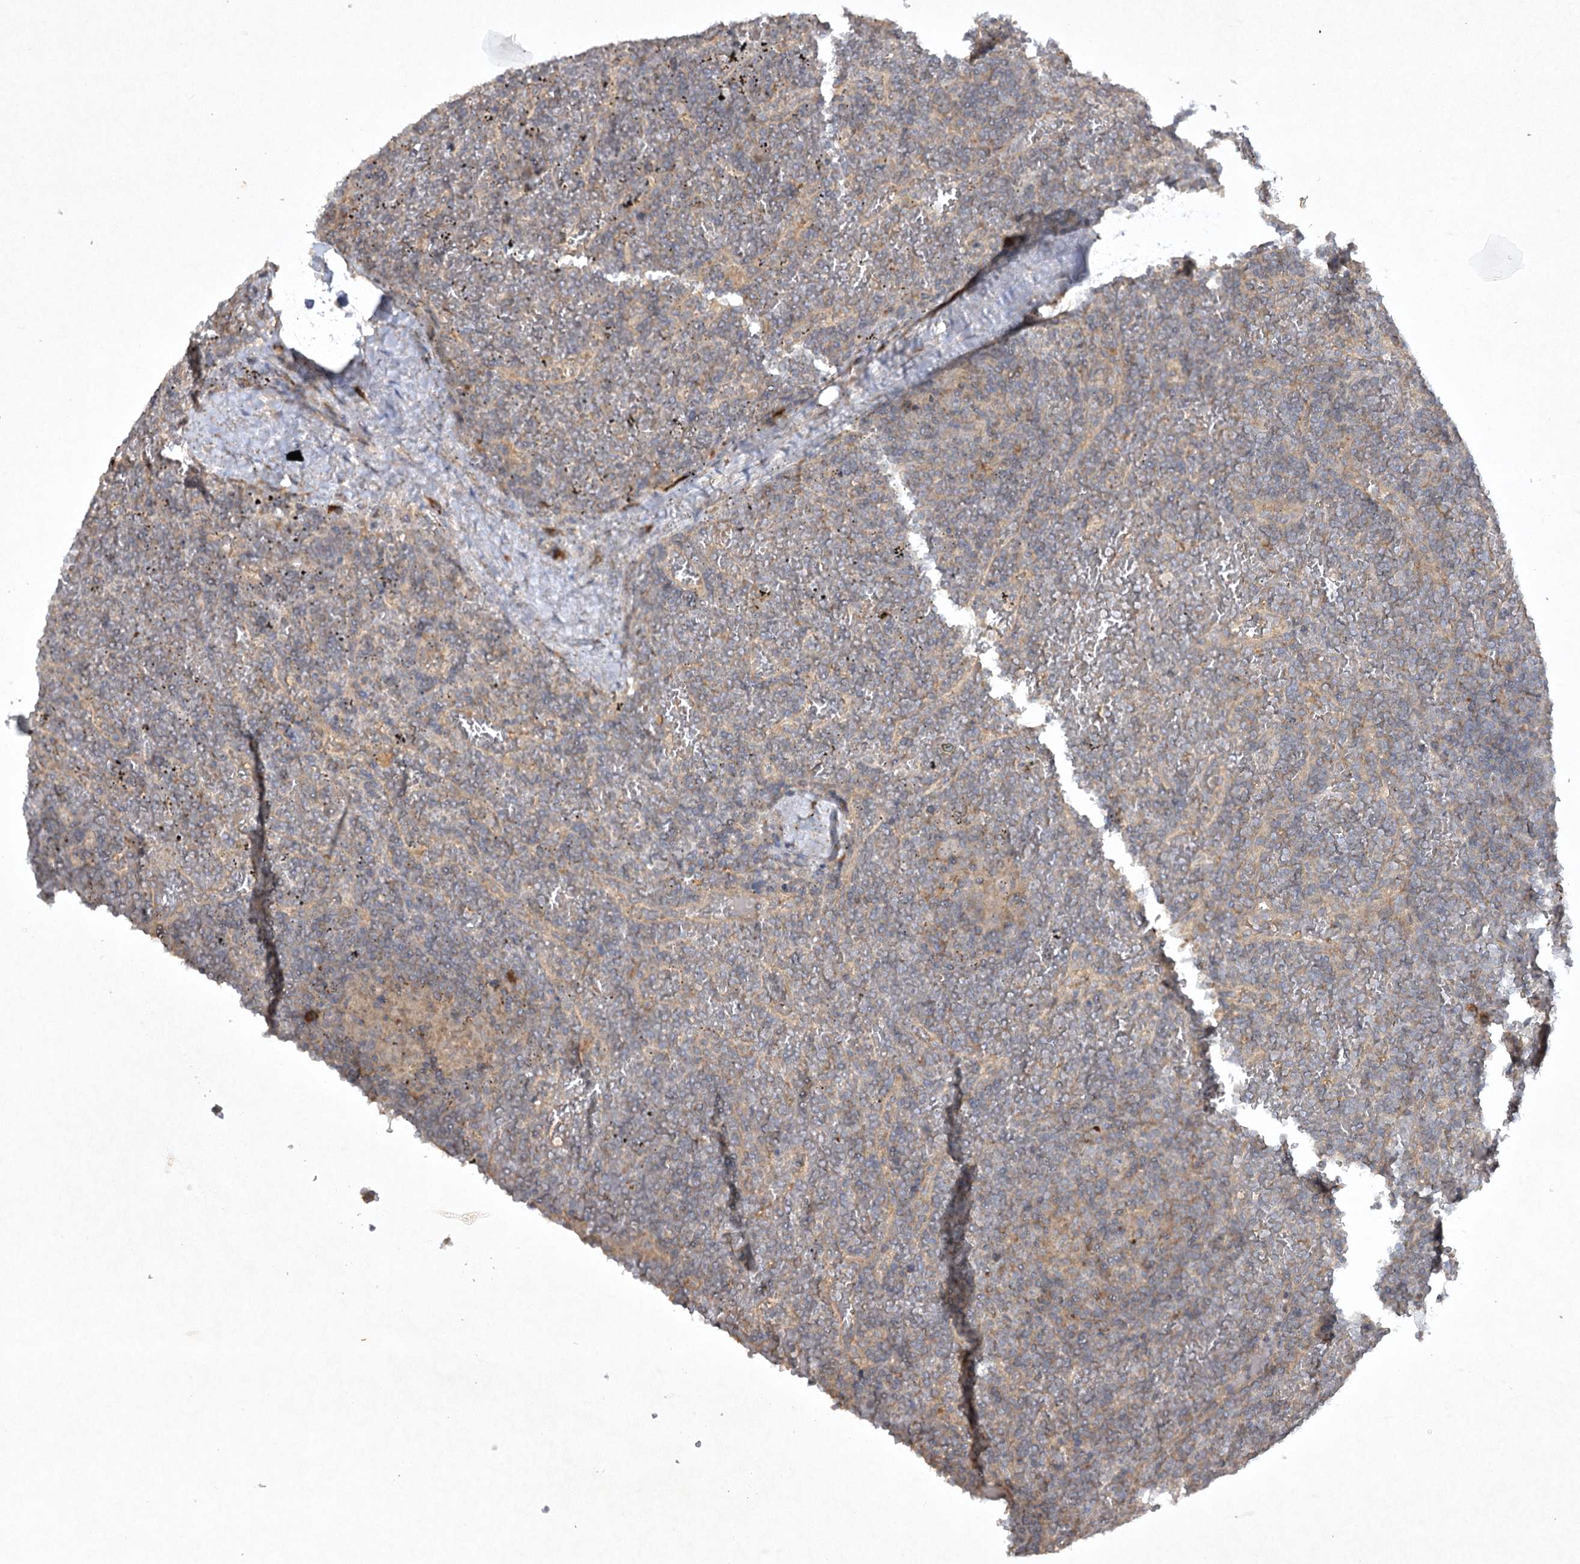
{"staining": {"intensity": "weak", "quantity": "25%-75%", "location": "cytoplasmic/membranous"}, "tissue": "lymphoma", "cell_type": "Tumor cells", "image_type": "cancer", "snomed": [{"axis": "morphology", "description": "Malignant lymphoma, non-Hodgkin's type, Low grade"}, {"axis": "topography", "description": "Spleen"}], "caption": "Immunohistochemistry histopathology image of neoplastic tissue: low-grade malignant lymphoma, non-Hodgkin's type stained using IHC demonstrates low levels of weak protein expression localized specifically in the cytoplasmic/membranous of tumor cells, appearing as a cytoplasmic/membranous brown color.", "gene": "TRAF3IP1", "patient": {"sex": "female", "age": 19}}